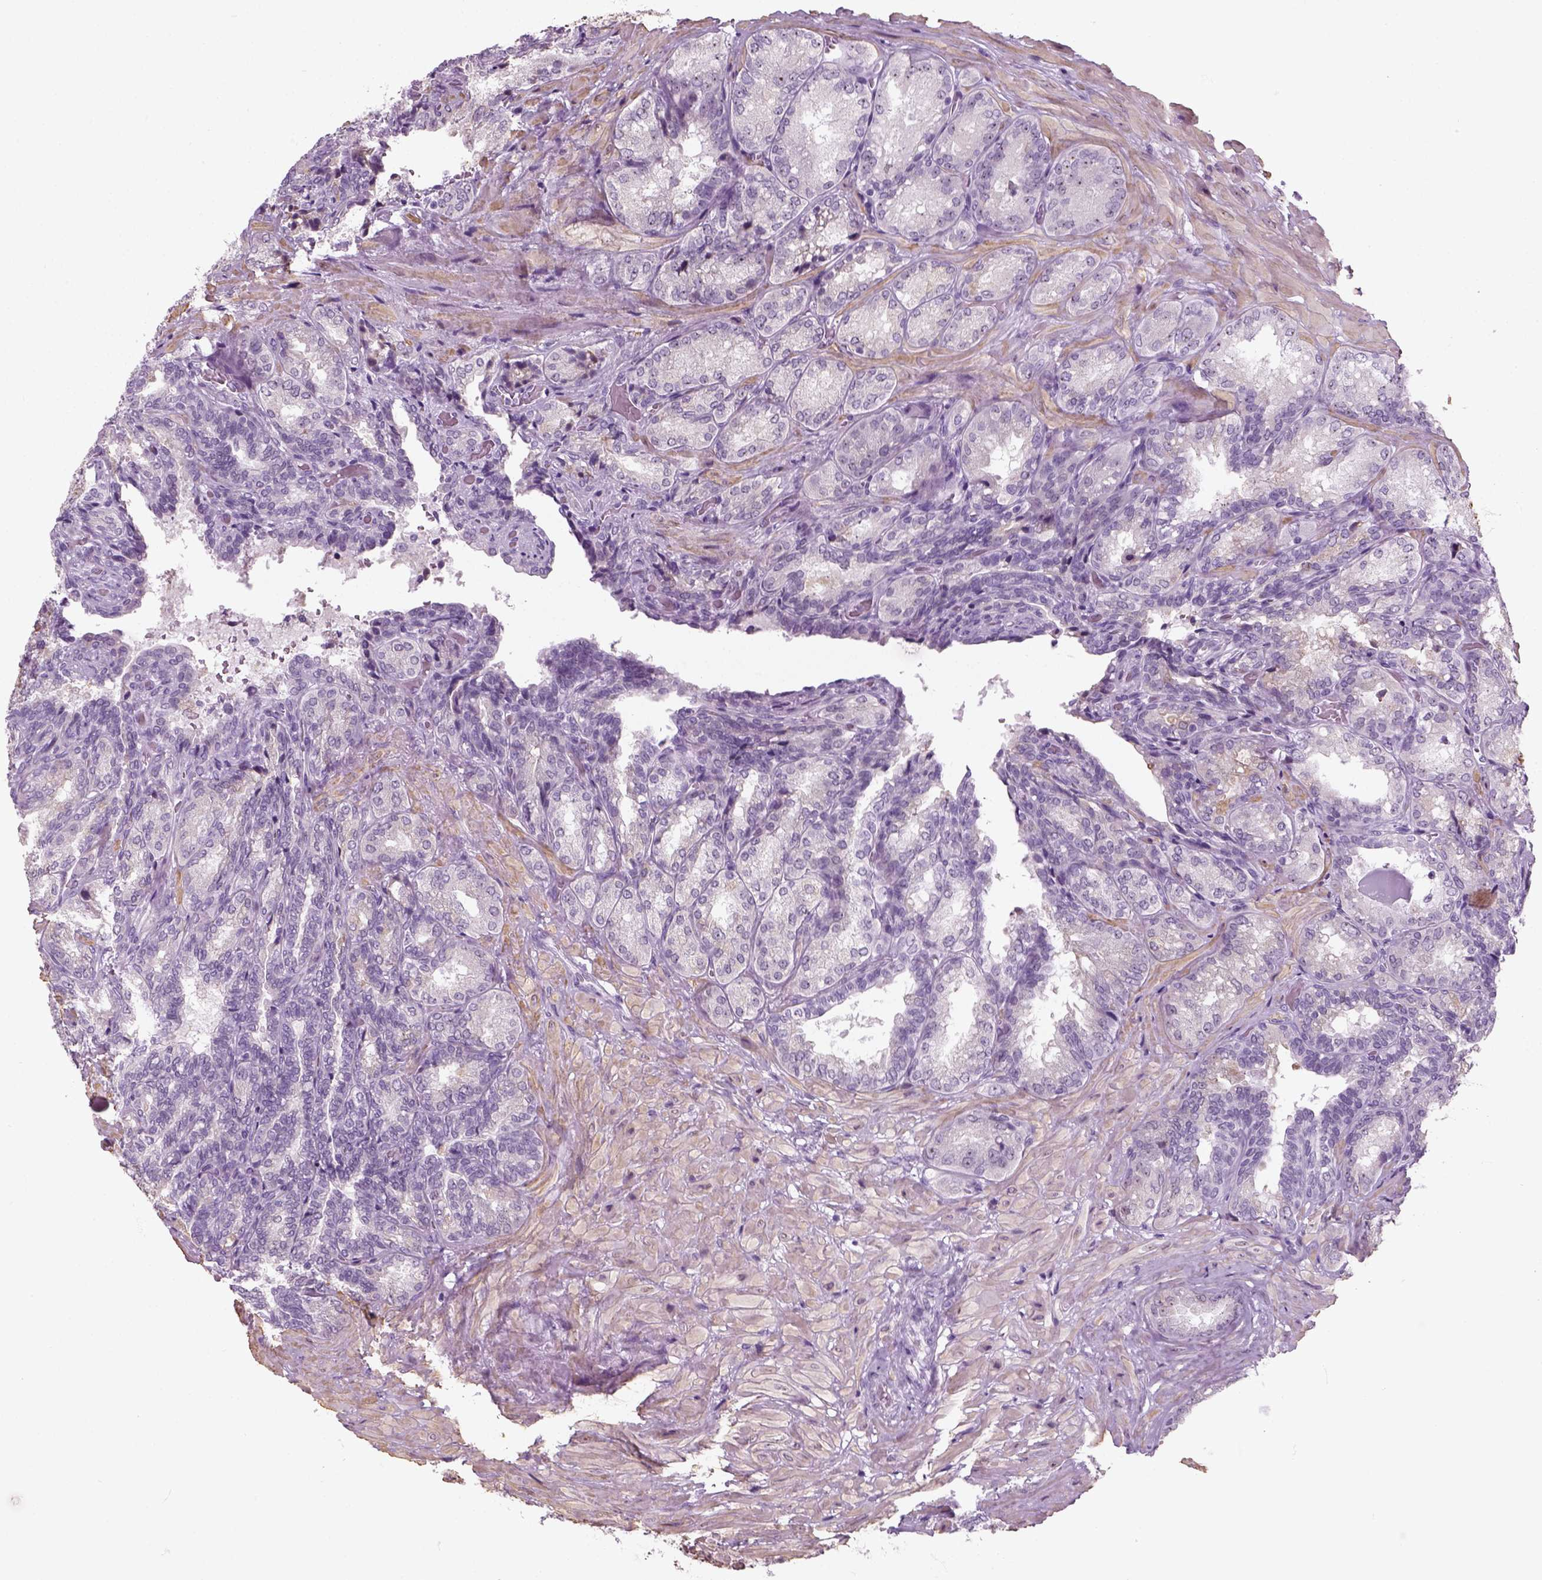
{"staining": {"intensity": "negative", "quantity": "none", "location": "none"}, "tissue": "seminal vesicle", "cell_type": "Glandular cells", "image_type": "normal", "snomed": [{"axis": "morphology", "description": "Normal tissue, NOS"}, {"axis": "topography", "description": "Seminal veicle"}], "caption": "A high-resolution image shows immunohistochemistry staining of benign seminal vesicle, which displays no significant expression in glandular cells.", "gene": "ZNF865", "patient": {"sex": "male", "age": 68}}